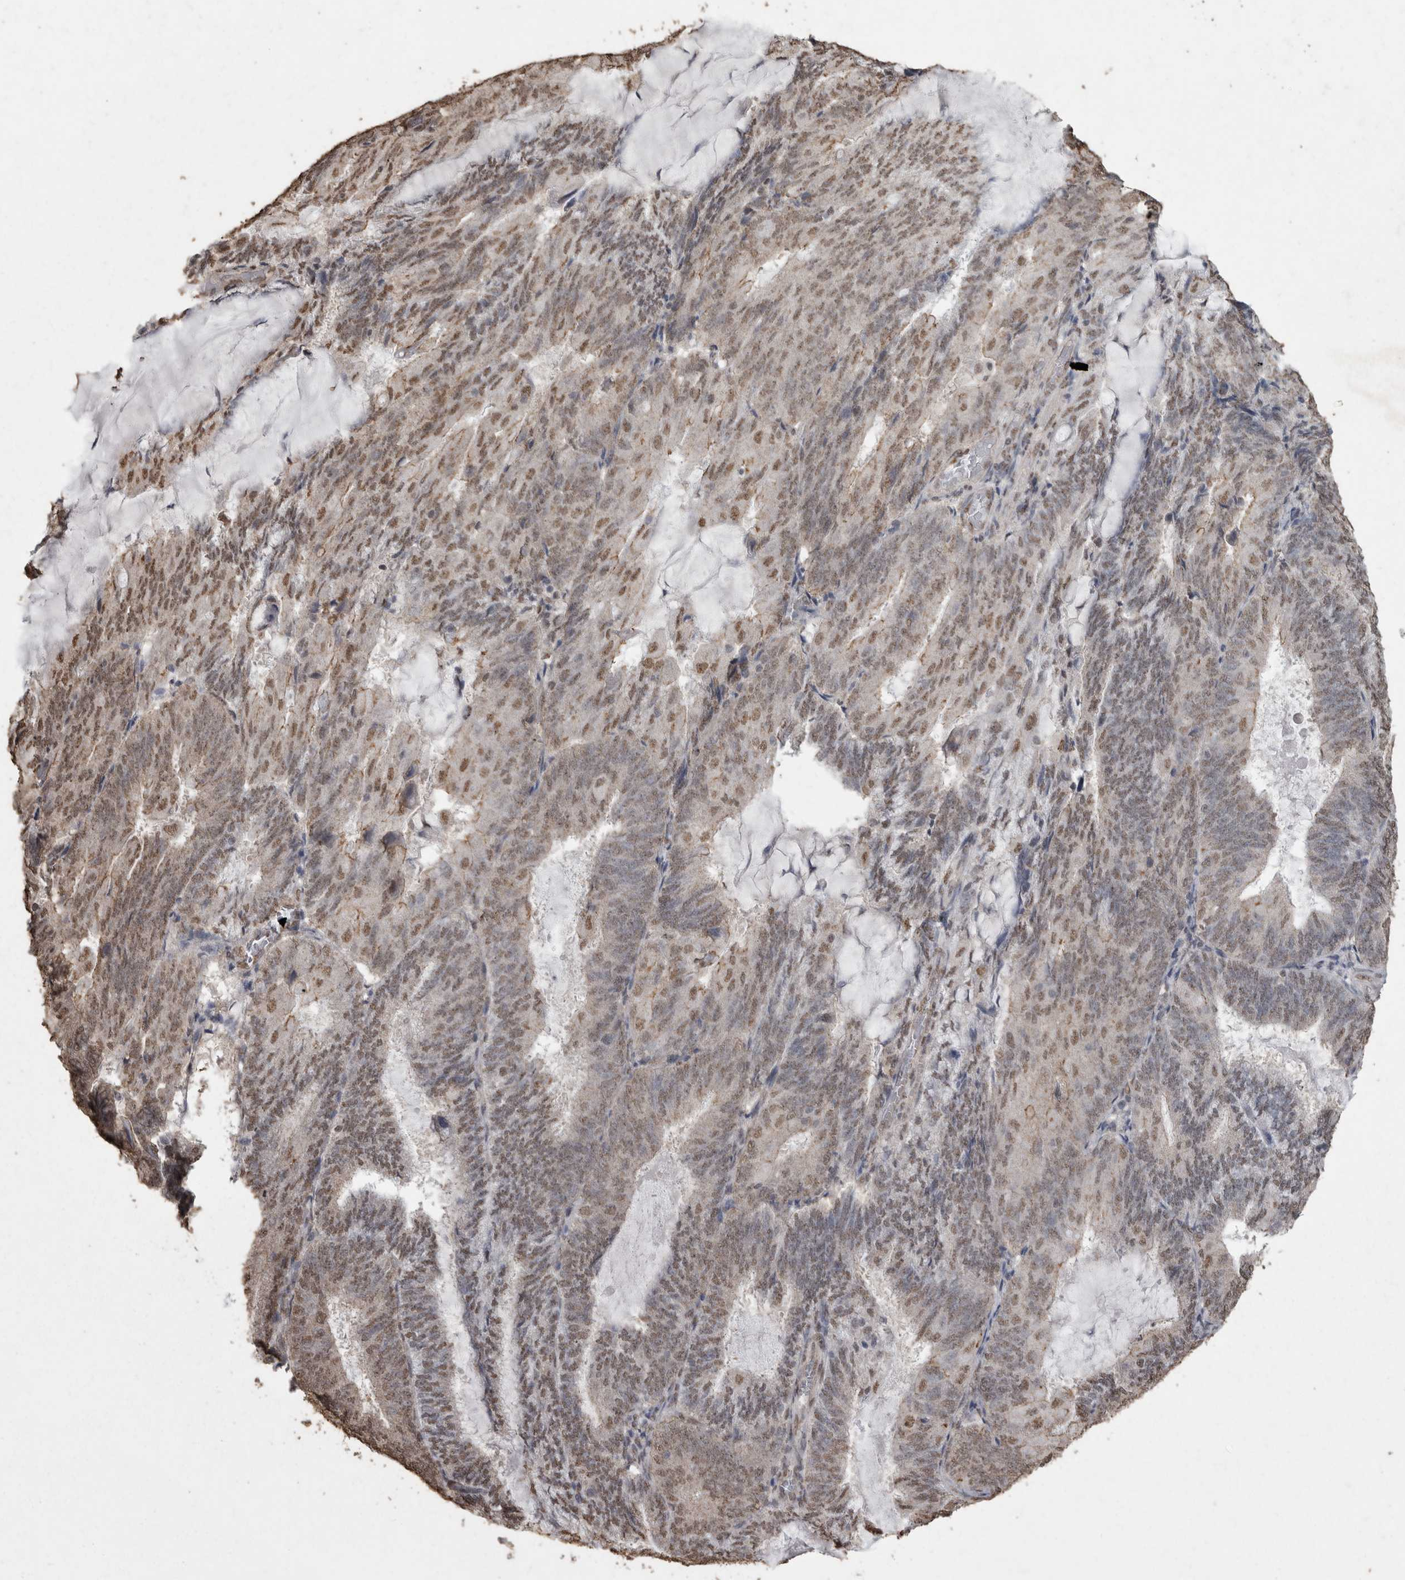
{"staining": {"intensity": "weak", "quantity": "25%-75%", "location": "nuclear"}, "tissue": "endometrial cancer", "cell_type": "Tumor cells", "image_type": "cancer", "snomed": [{"axis": "morphology", "description": "Adenocarcinoma, NOS"}, {"axis": "topography", "description": "Endometrium"}], "caption": "Immunohistochemical staining of human endometrial cancer reveals low levels of weak nuclear protein positivity in about 25%-75% of tumor cells.", "gene": "SMAD7", "patient": {"sex": "female", "age": 81}}